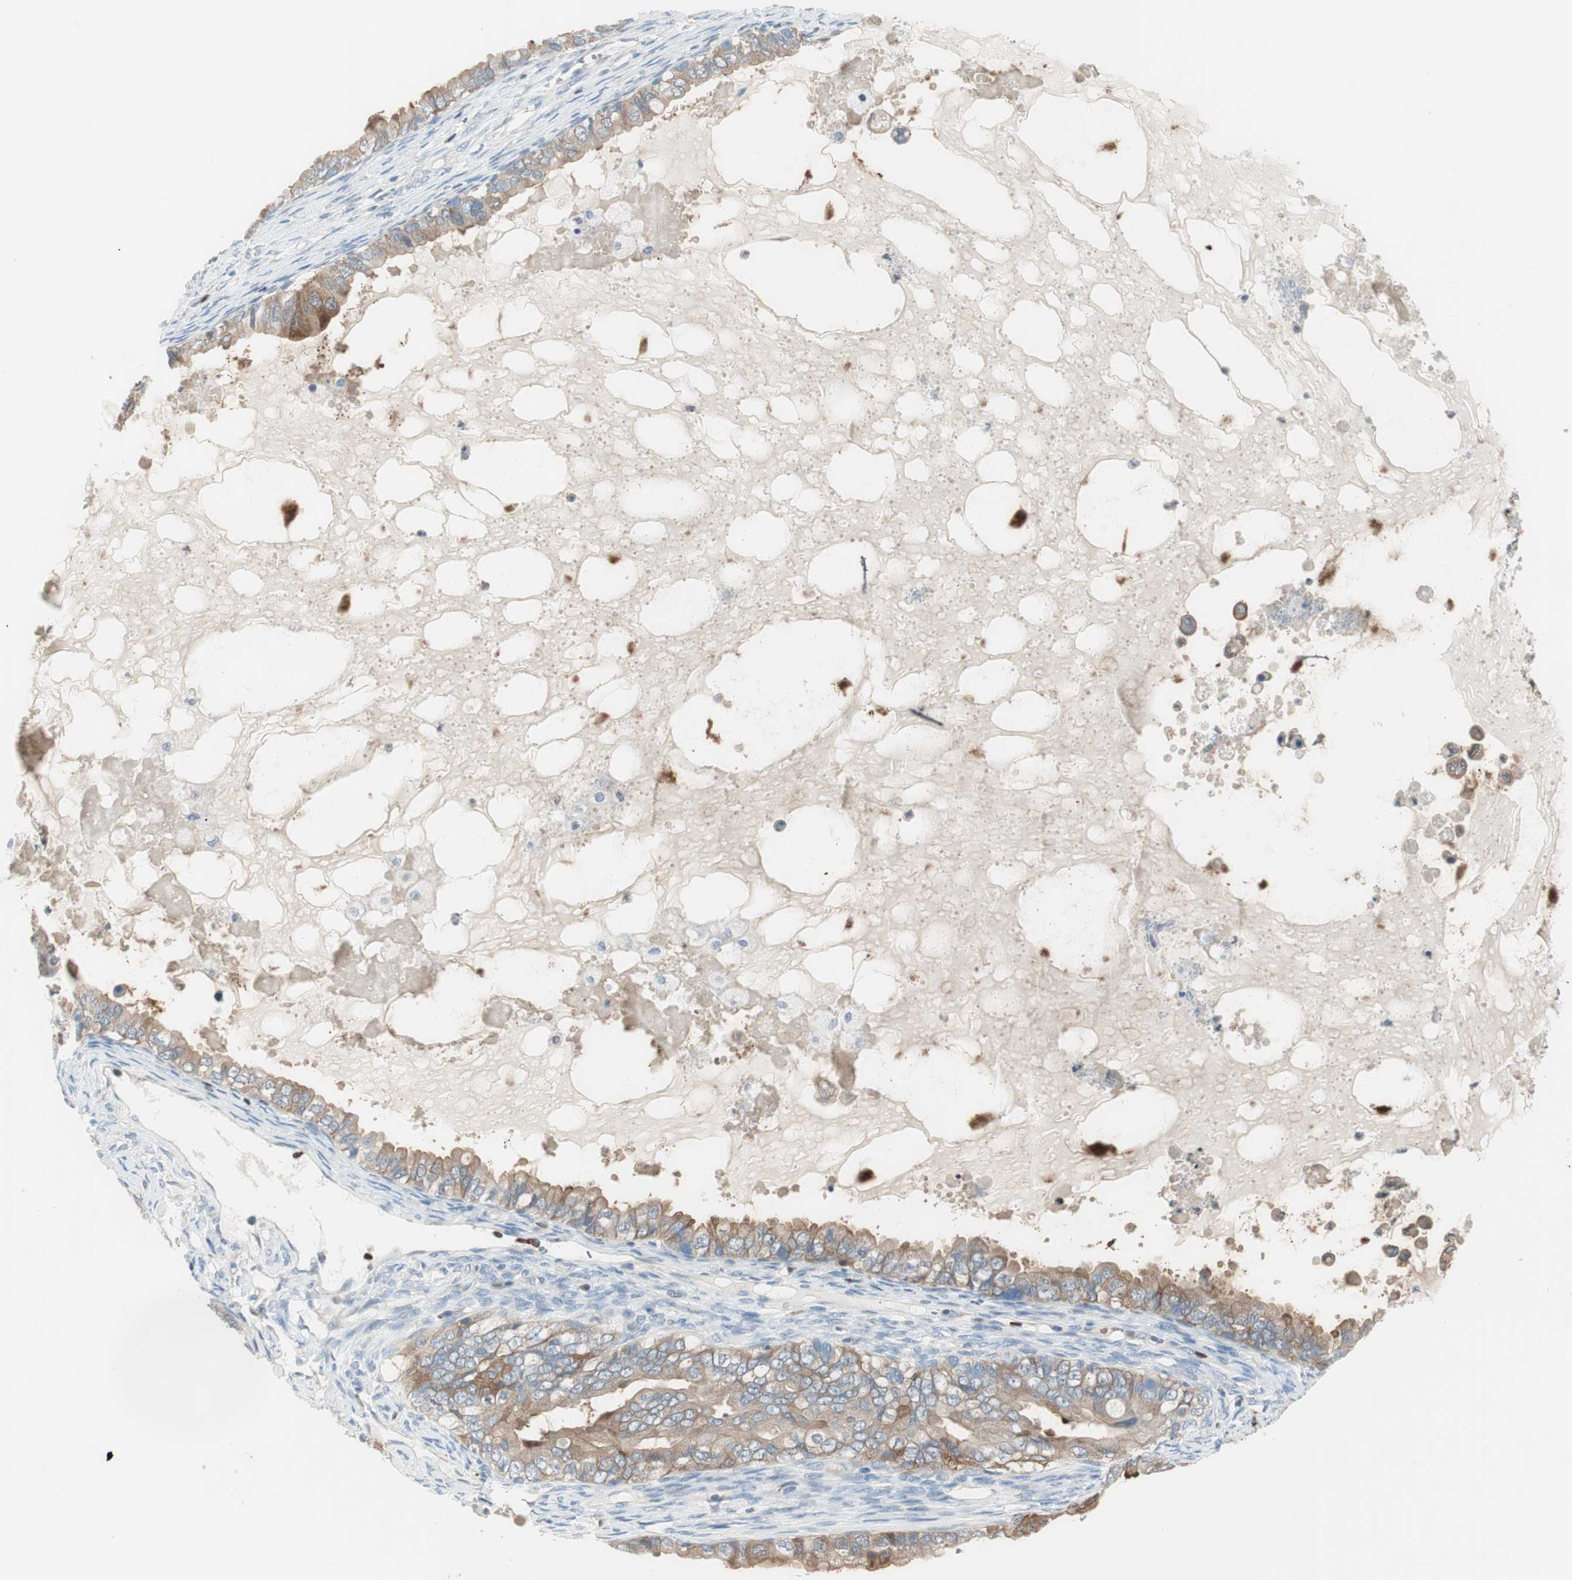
{"staining": {"intensity": "weak", "quantity": ">75%", "location": "cytoplasmic/membranous"}, "tissue": "ovarian cancer", "cell_type": "Tumor cells", "image_type": "cancer", "snomed": [{"axis": "morphology", "description": "Cystadenocarcinoma, mucinous, NOS"}, {"axis": "topography", "description": "Ovary"}], "caption": "Human ovarian mucinous cystadenocarcinoma stained for a protein (brown) shows weak cytoplasmic/membranous positive staining in approximately >75% of tumor cells.", "gene": "SLC9A3R1", "patient": {"sex": "female", "age": 80}}